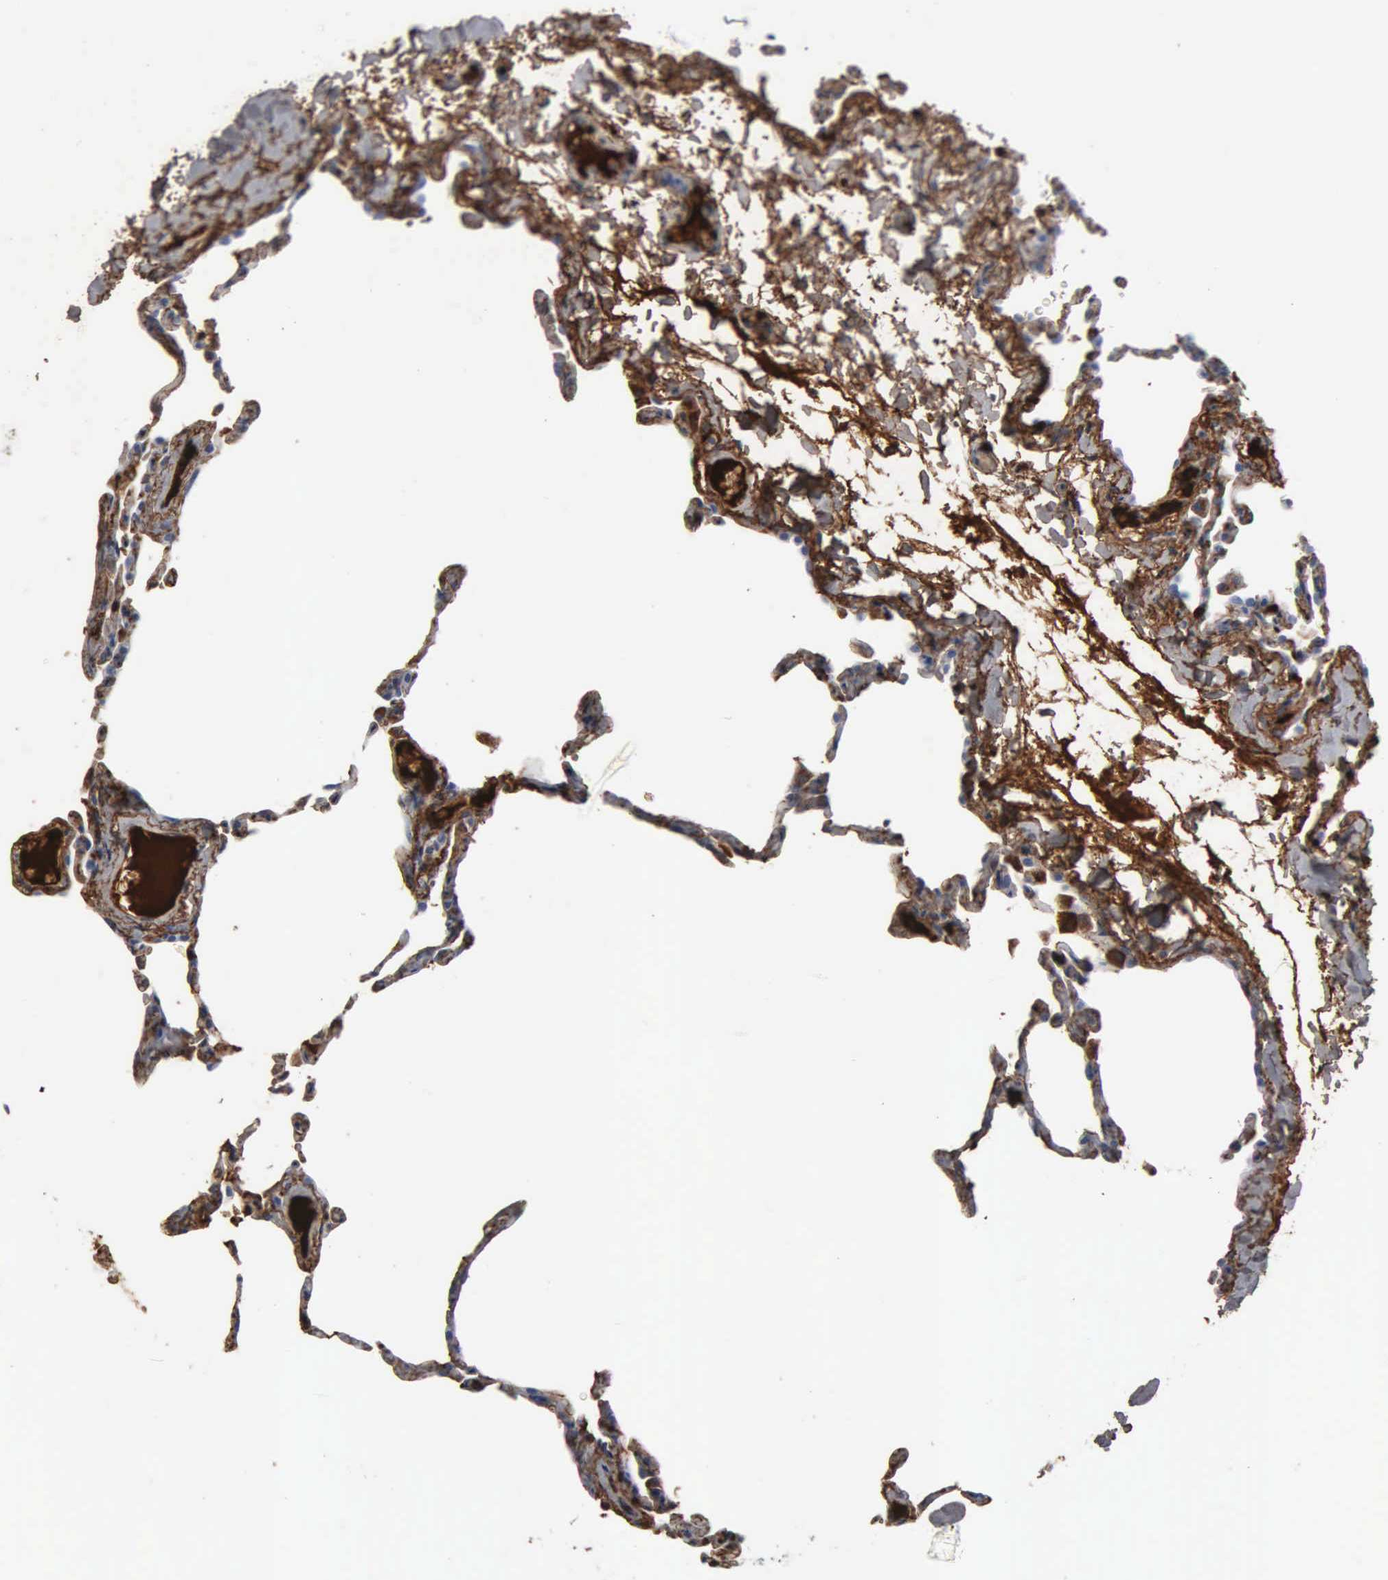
{"staining": {"intensity": "strong", "quantity": ">75%", "location": "cytoplasmic/membranous"}, "tissue": "lung", "cell_type": "Alveolar cells", "image_type": "normal", "snomed": [{"axis": "morphology", "description": "Normal tissue, NOS"}, {"axis": "topography", "description": "Lung"}], "caption": "An IHC histopathology image of normal tissue is shown. Protein staining in brown shows strong cytoplasmic/membranous positivity in lung within alveolar cells.", "gene": "FN1", "patient": {"sex": "female", "age": 75}}